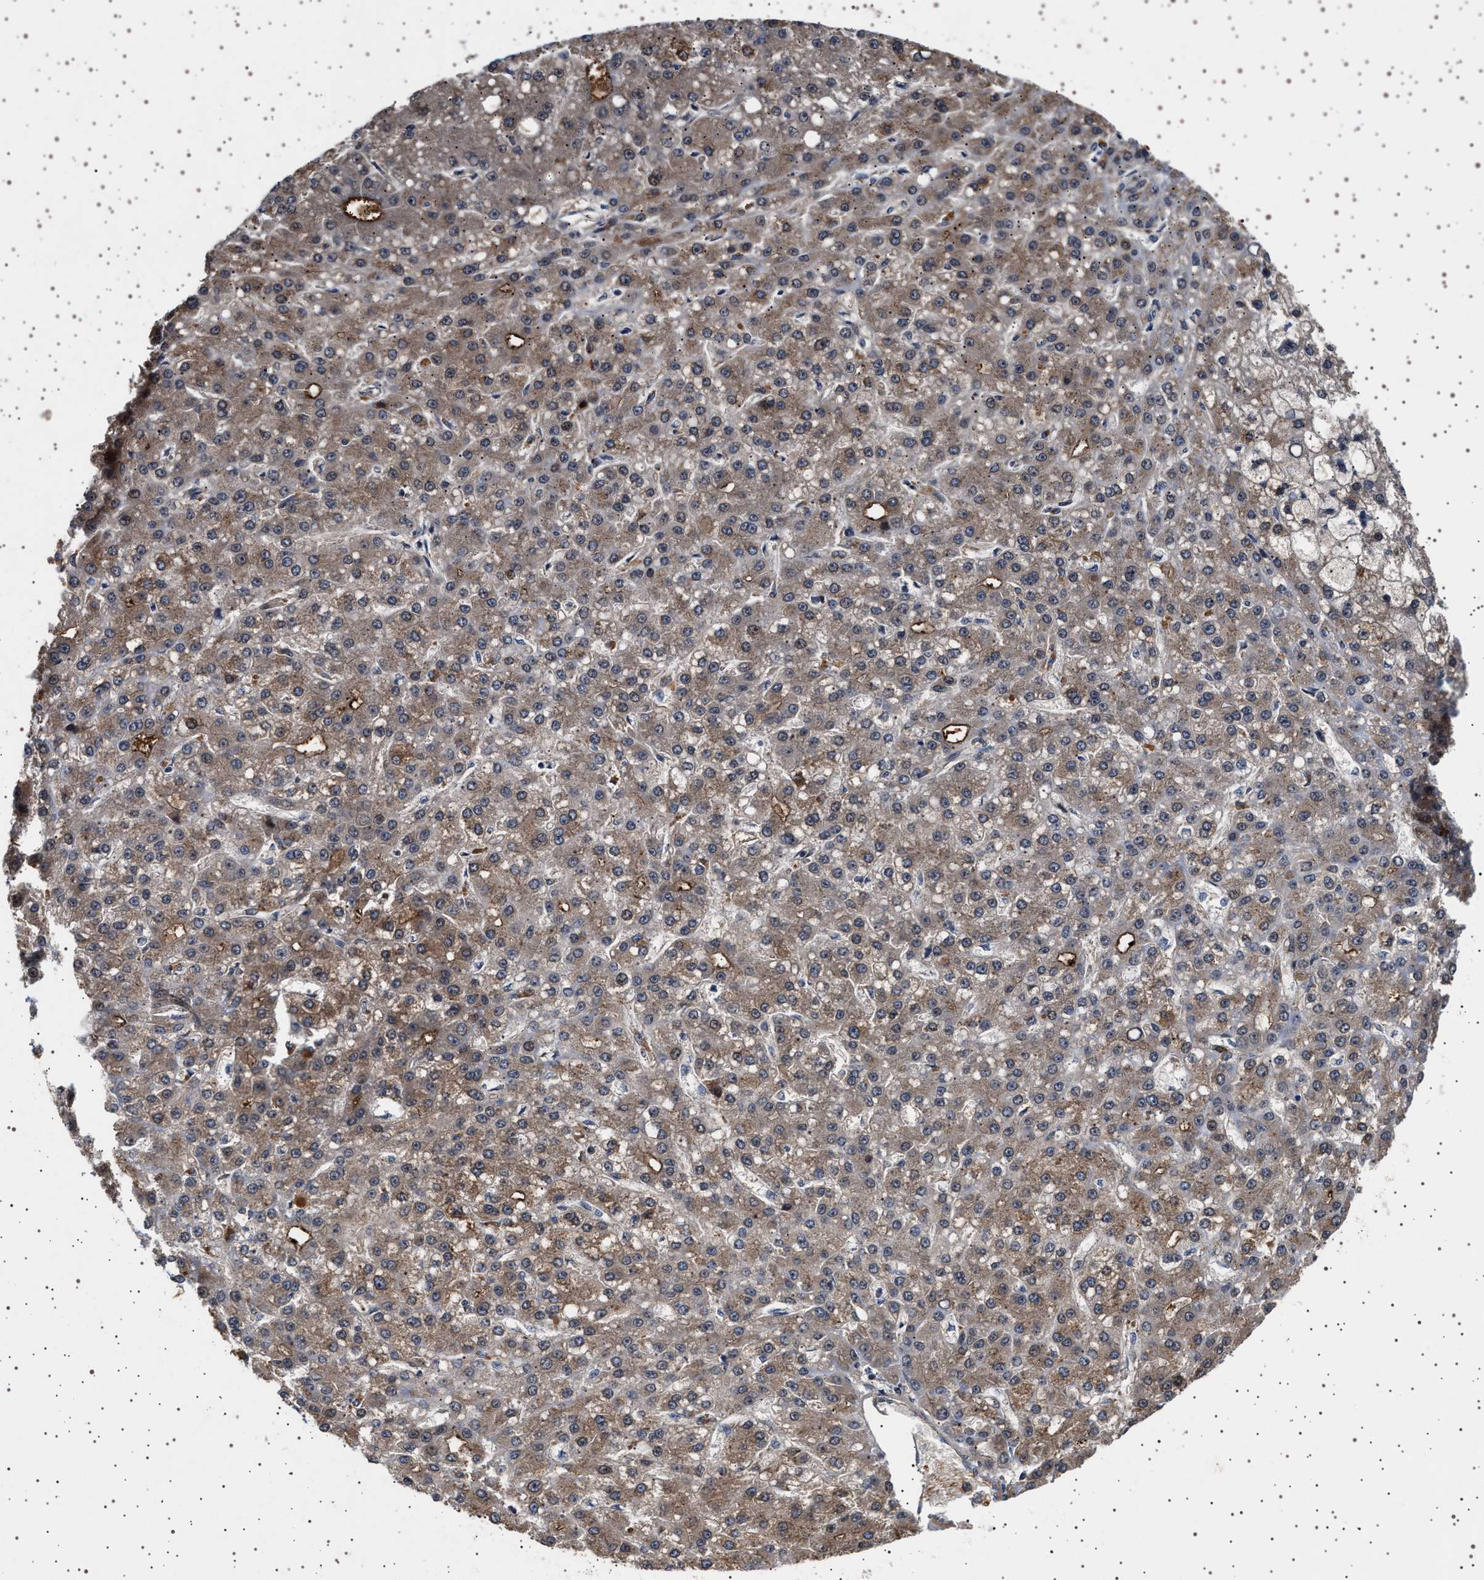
{"staining": {"intensity": "weak", "quantity": ">75%", "location": "cytoplasmic/membranous"}, "tissue": "liver cancer", "cell_type": "Tumor cells", "image_type": "cancer", "snomed": [{"axis": "morphology", "description": "Carcinoma, Hepatocellular, NOS"}, {"axis": "topography", "description": "Liver"}], "caption": "Brown immunohistochemical staining in liver cancer demonstrates weak cytoplasmic/membranous positivity in approximately >75% of tumor cells. Nuclei are stained in blue.", "gene": "FICD", "patient": {"sex": "male", "age": 67}}